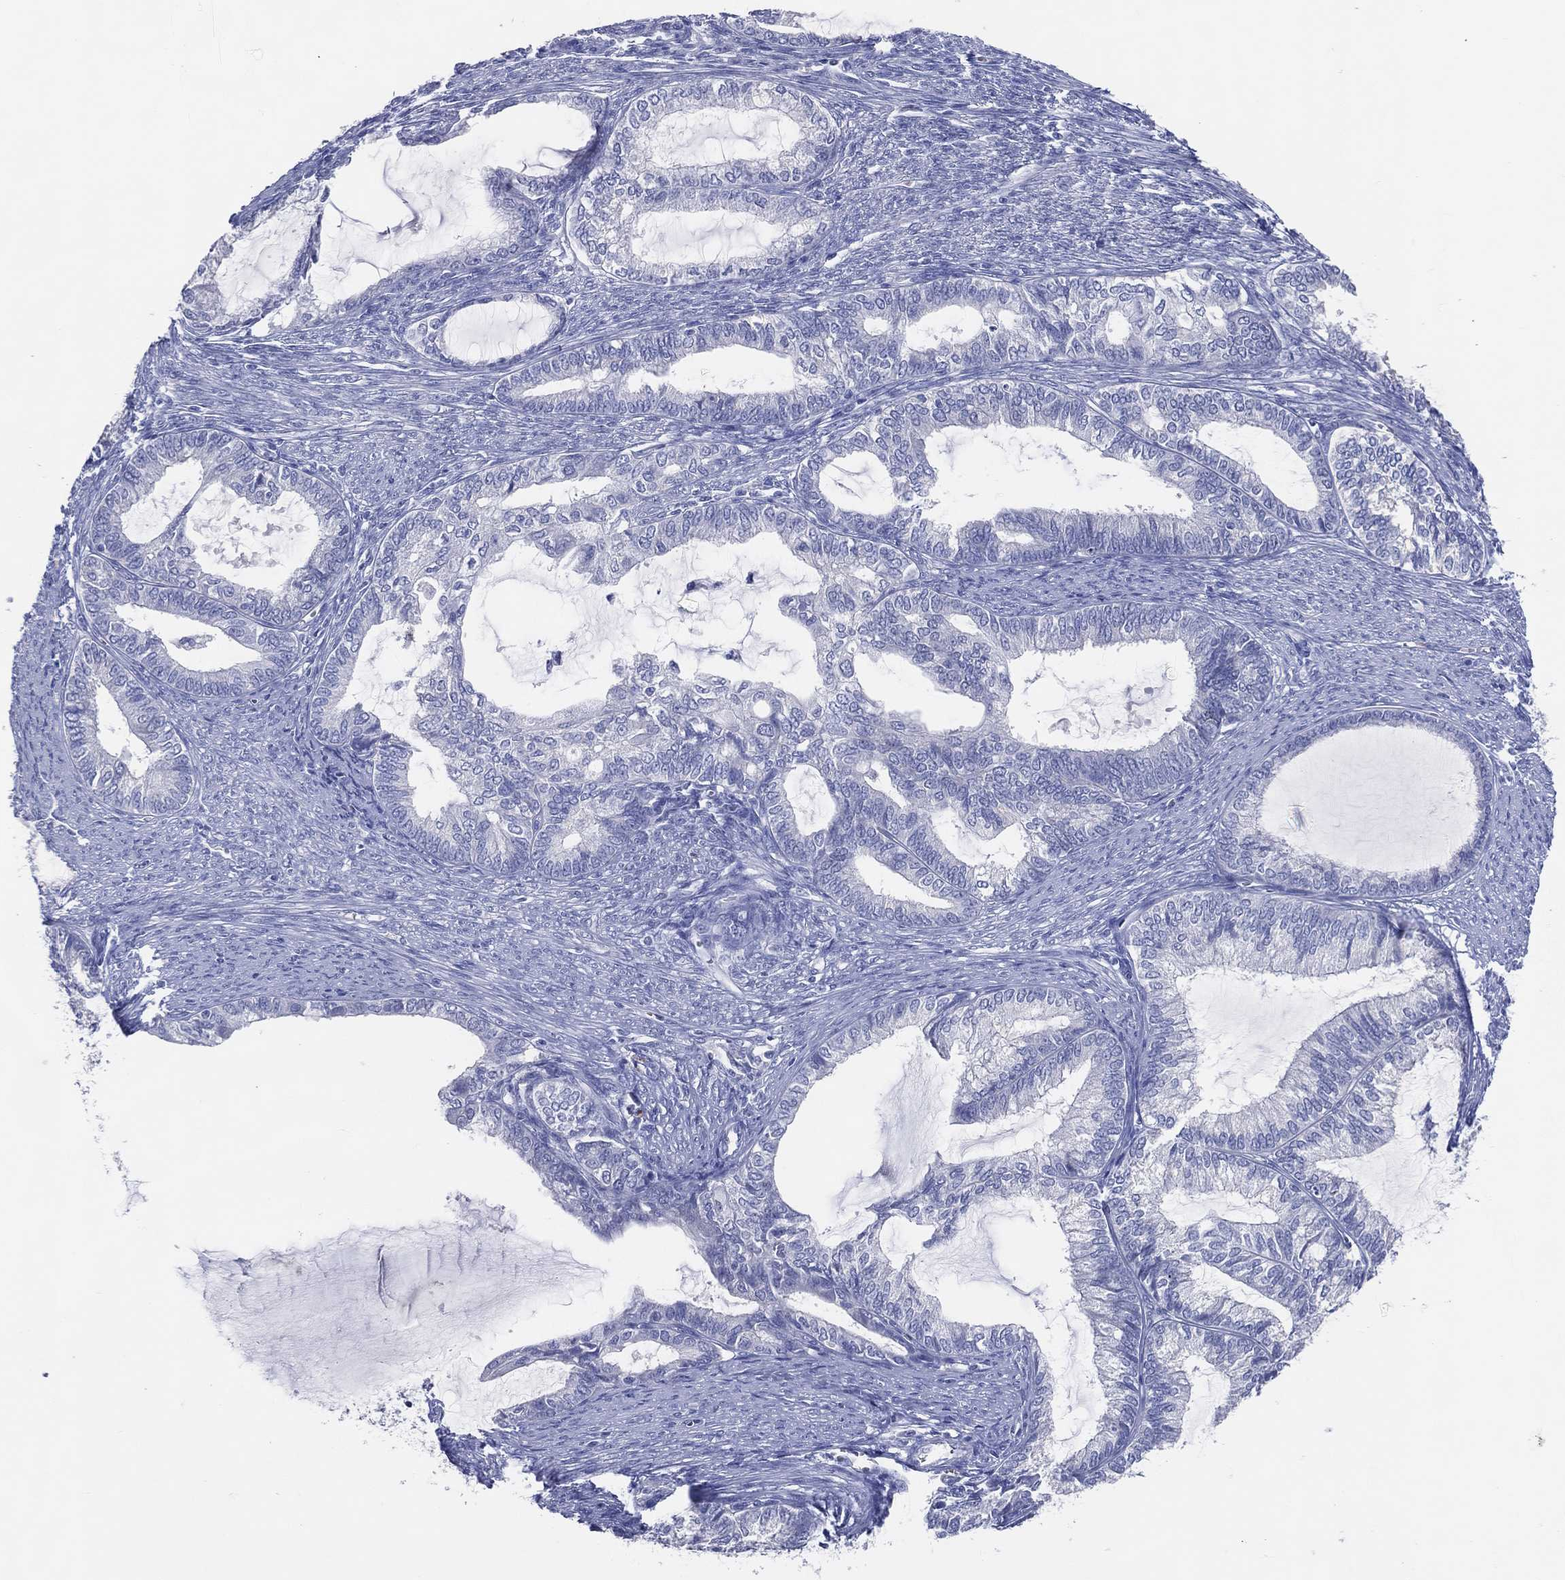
{"staining": {"intensity": "negative", "quantity": "none", "location": "none"}, "tissue": "endometrial cancer", "cell_type": "Tumor cells", "image_type": "cancer", "snomed": [{"axis": "morphology", "description": "Adenocarcinoma, NOS"}, {"axis": "topography", "description": "Endometrium"}], "caption": "This is a histopathology image of IHC staining of adenocarcinoma (endometrial), which shows no staining in tumor cells.", "gene": "DNAH6", "patient": {"sex": "female", "age": 86}}